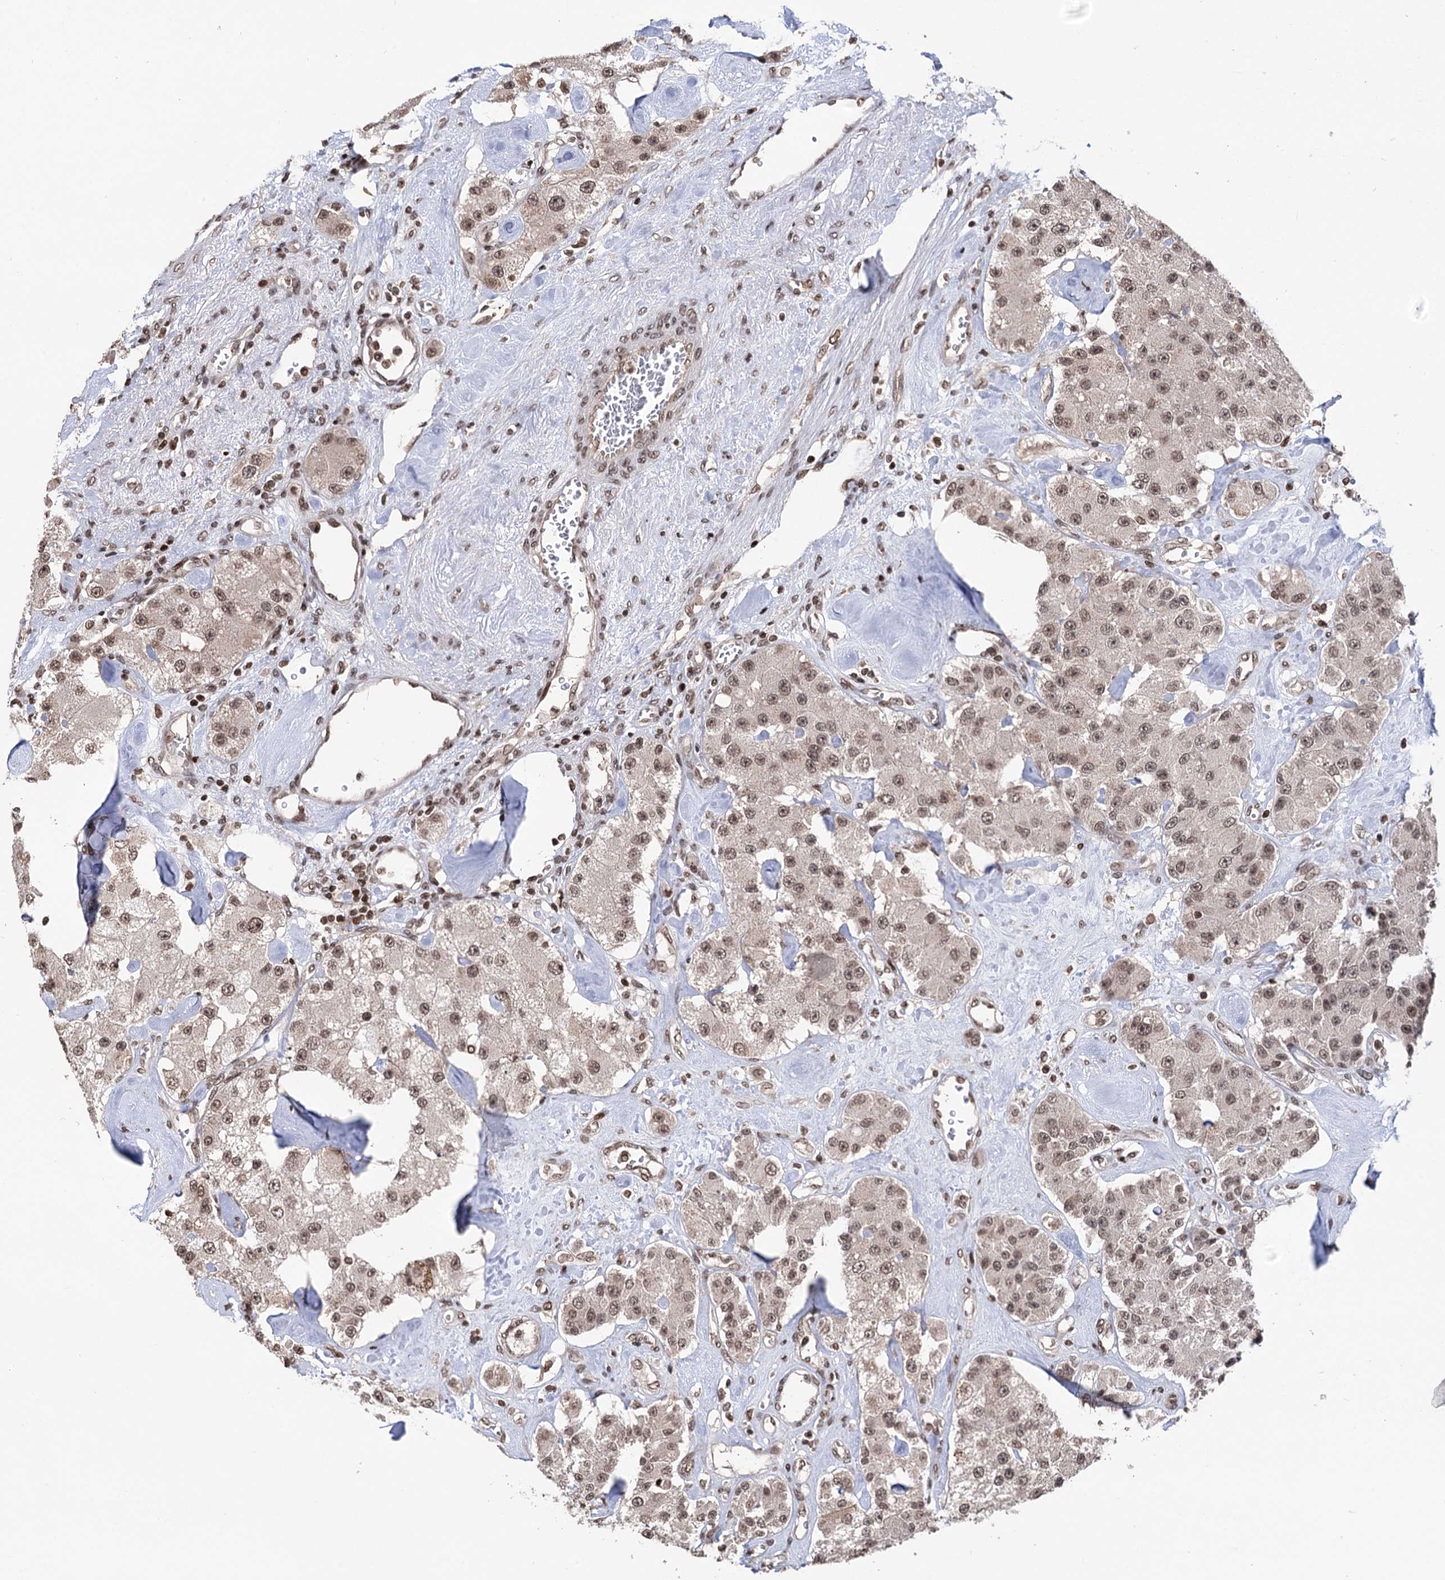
{"staining": {"intensity": "moderate", "quantity": ">75%", "location": "nuclear"}, "tissue": "carcinoid", "cell_type": "Tumor cells", "image_type": "cancer", "snomed": [{"axis": "morphology", "description": "Carcinoid, malignant, NOS"}, {"axis": "topography", "description": "Pancreas"}], "caption": "Immunohistochemical staining of carcinoid shows medium levels of moderate nuclear protein expression in about >75% of tumor cells. The protein of interest is stained brown, and the nuclei are stained in blue (DAB (3,3'-diaminobenzidine) IHC with brightfield microscopy, high magnification).", "gene": "CCDC77", "patient": {"sex": "male", "age": 41}}